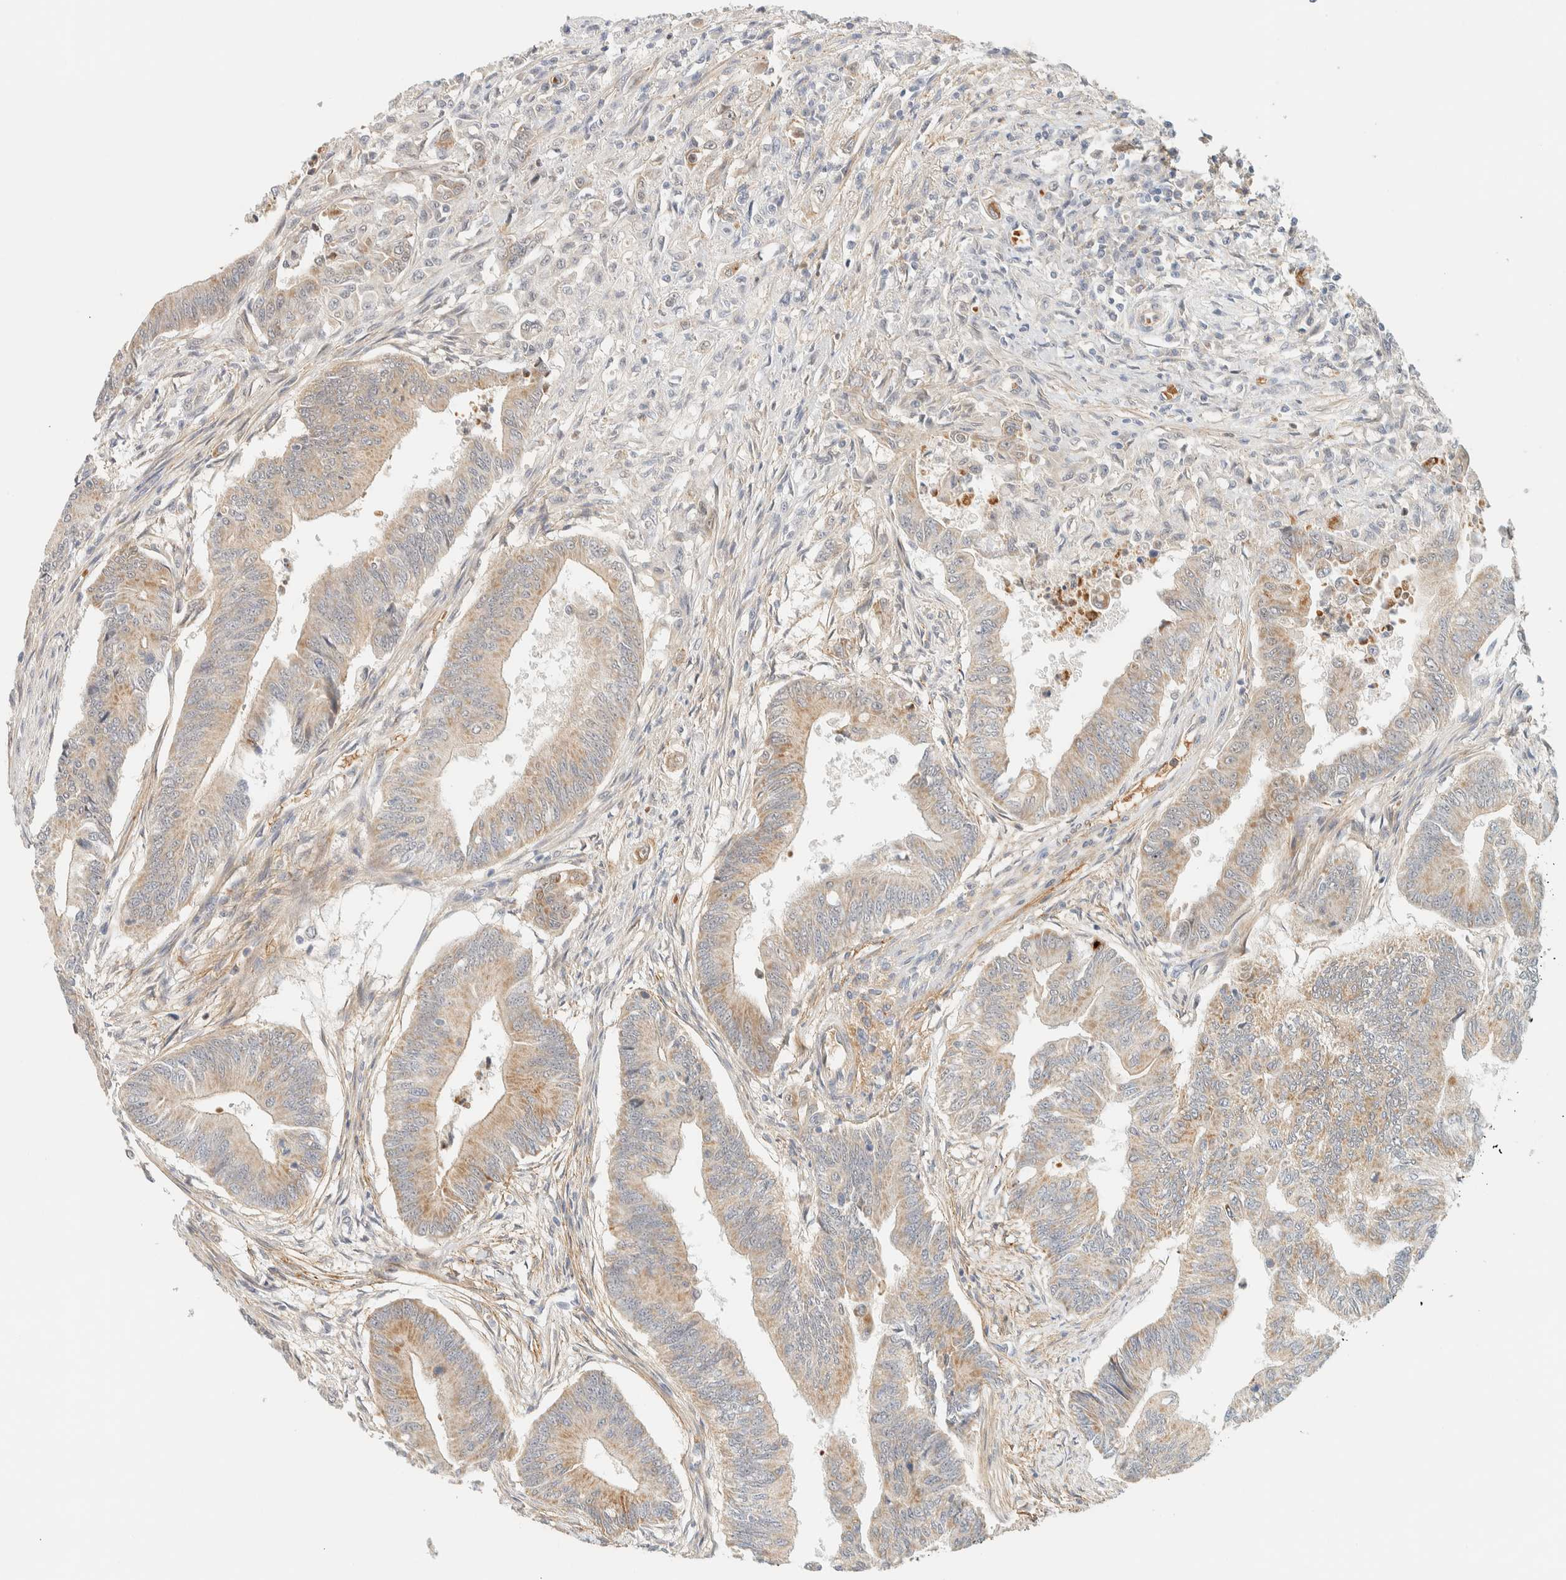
{"staining": {"intensity": "weak", "quantity": "25%-75%", "location": "cytoplasmic/membranous"}, "tissue": "colorectal cancer", "cell_type": "Tumor cells", "image_type": "cancer", "snomed": [{"axis": "morphology", "description": "Adenoma, NOS"}, {"axis": "morphology", "description": "Adenocarcinoma, NOS"}, {"axis": "topography", "description": "Colon"}], "caption": "Protein positivity by IHC exhibits weak cytoplasmic/membranous staining in about 25%-75% of tumor cells in colorectal adenoma.", "gene": "TNK1", "patient": {"sex": "male", "age": 79}}